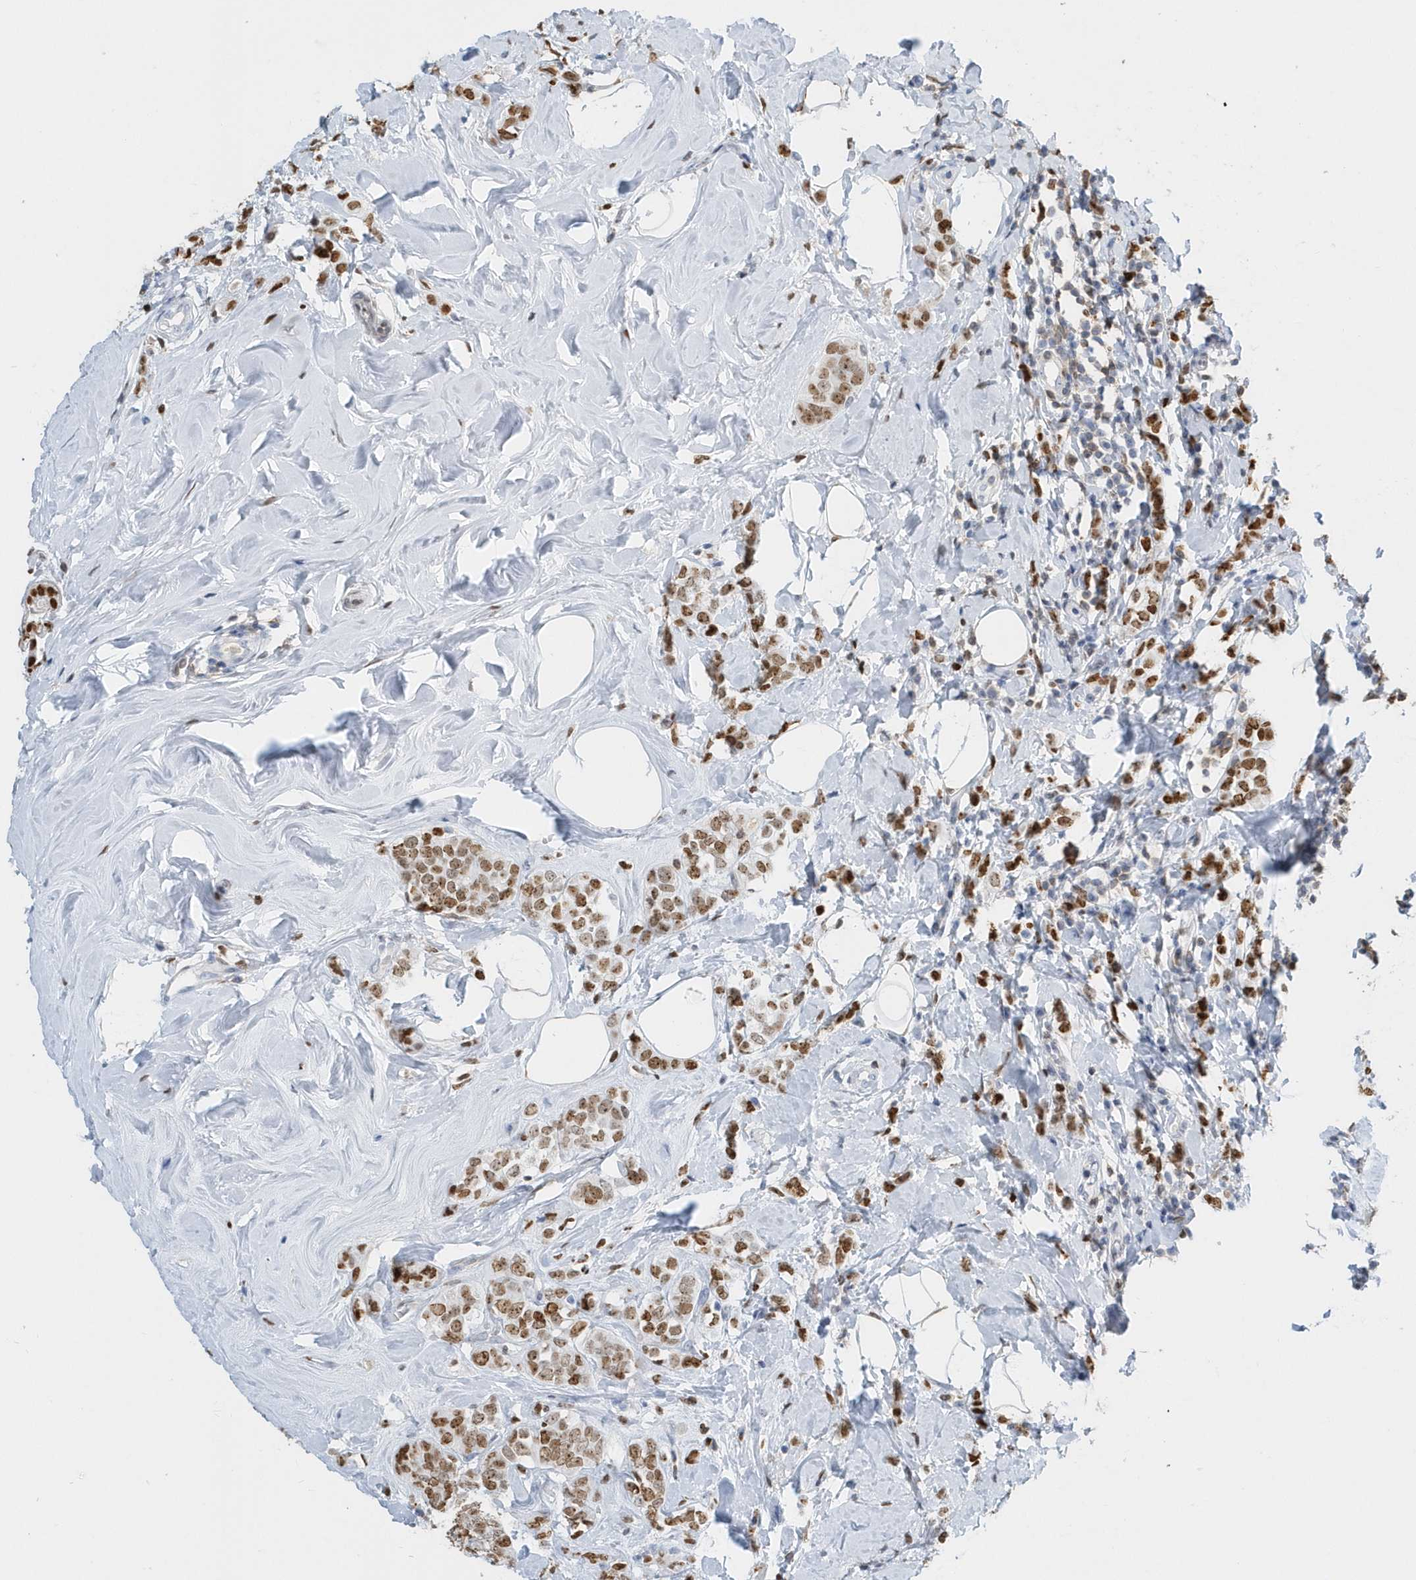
{"staining": {"intensity": "moderate", "quantity": ">75%", "location": "nuclear"}, "tissue": "breast cancer", "cell_type": "Tumor cells", "image_type": "cancer", "snomed": [{"axis": "morphology", "description": "Lobular carcinoma"}, {"axis": "topography", "description": "Breast"}], "caption": "Protein staining reveals moderate nuclear expression in about >75% of tumor cells in breast cancer (lobular carcinoma).", "gene": "MACROH2A2", "patient": {"sex": "female", "age": 47}}